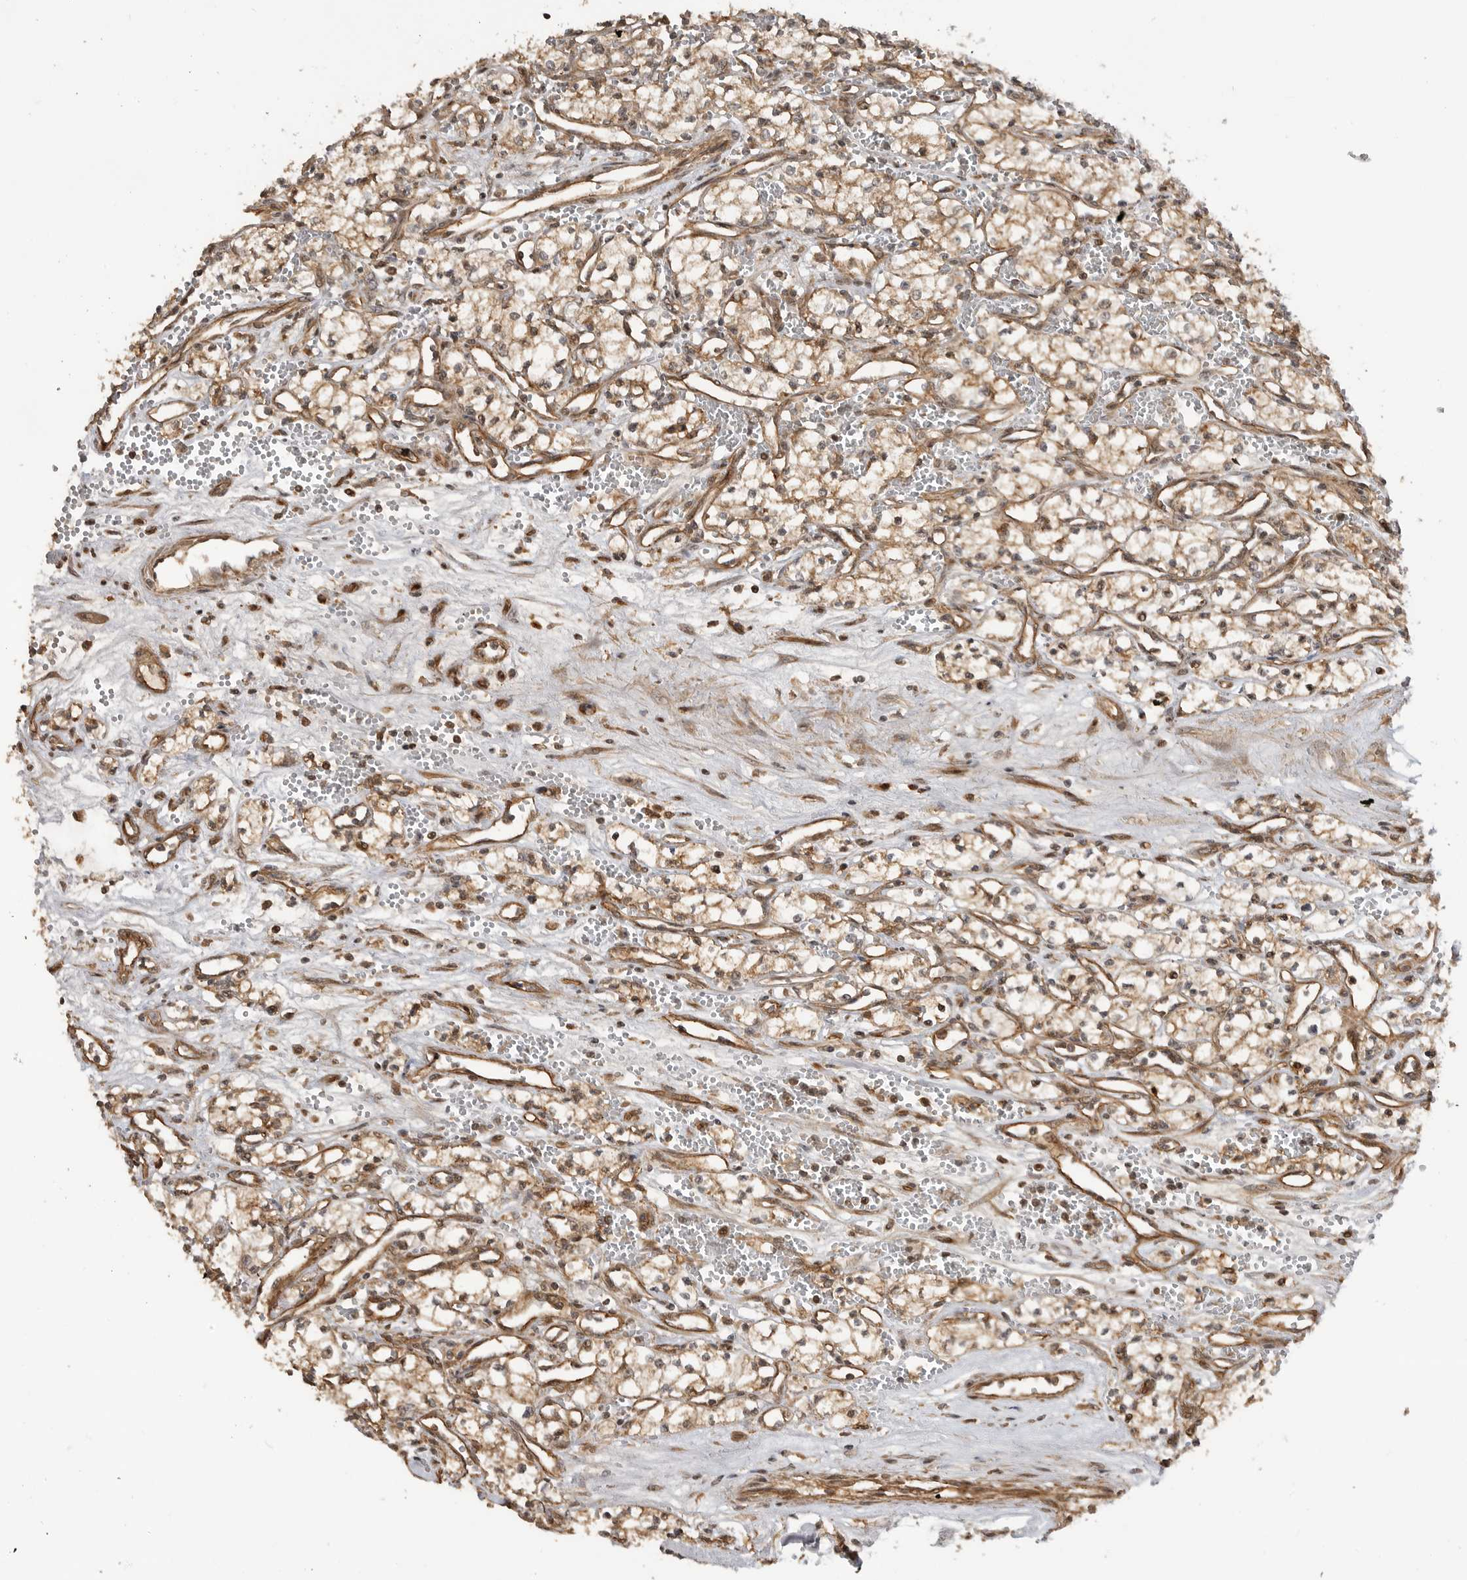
{"staining": {"intensity": "moderate", "quantity": ">75%", "location": "cytoplasmic/membranous"}, "tissue": "renal cancer", "cell_type": "Tumor cells", "image_type": "cancer", "snomed": [{"axis": "morphology", "description": "Adenocarcinoma, NOS"}, {"axis": "topography", "description": "Kidney"}], "caption": "Human renal cancer stained with a brown dye reveals moderate cytoplasmic/membranous positive staining in approximately >75% of tumor cells.", "gene": "ADPRS", "patient": {"sex": "male", "age": 59}}